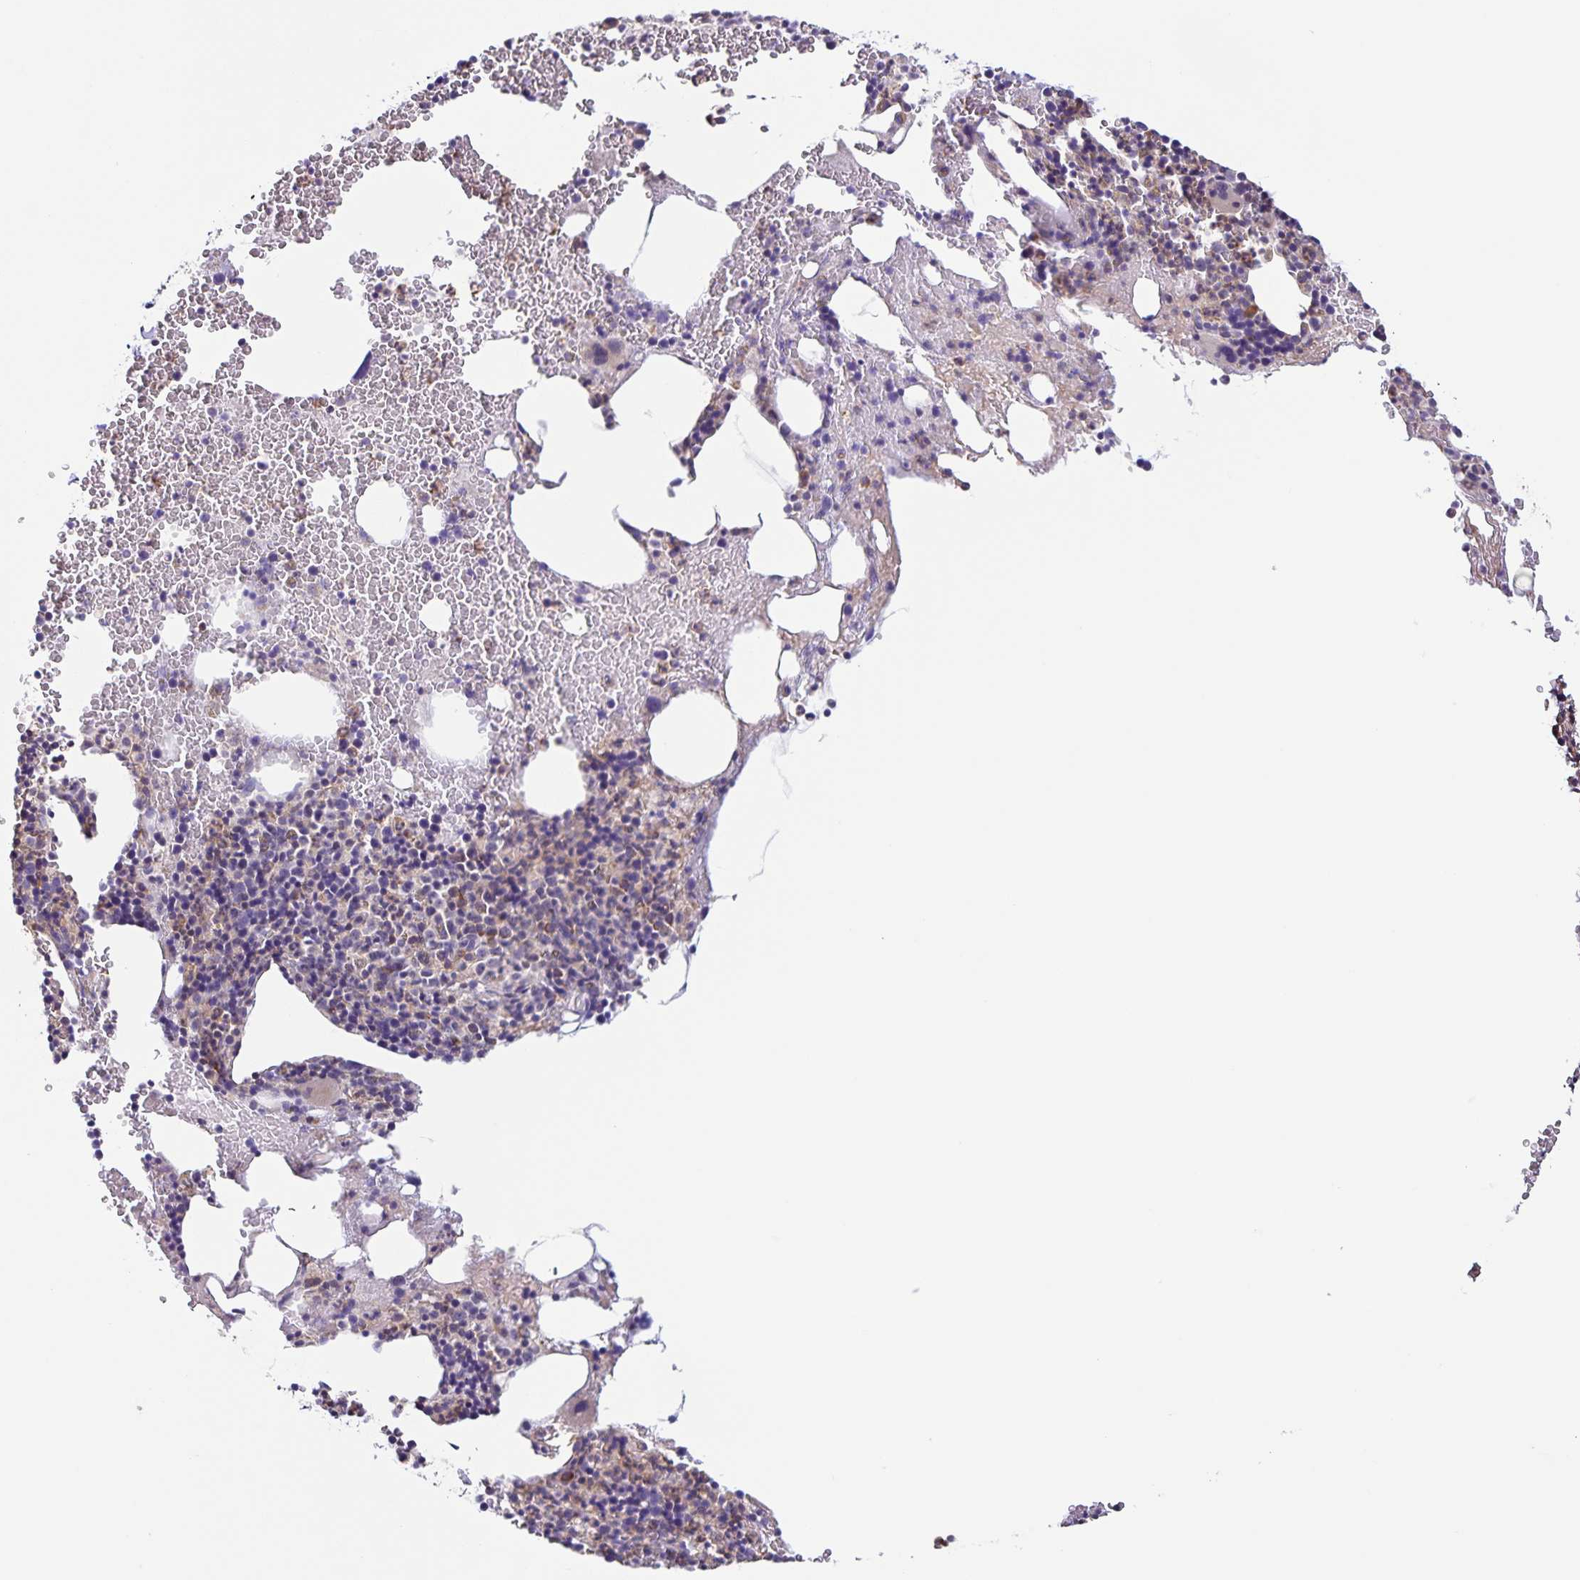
{"staining": {"intensity": "moderate", "quantity": "<25%", "location": "cytoplasmic/membranous"}, "tissue": "bone marrow", "cell_type": "Hematopoietic cells", "image_type": "normal", "snomed": [{"axis": "morphology", "description": "Normal tissue, NOS"}, {"axis": "topography", "description": "Bone marrow"}], "caption": "Protein staining of normal bone marrow demonstrates moderate cytoplasmic/membranous expression in approximately <25% of hematopoietic cells. The protein of interest is shown in brown color, while the nuclei are stained blue.", "gene": "STPG4", "patient": {"sex": "male", "age": 47}}